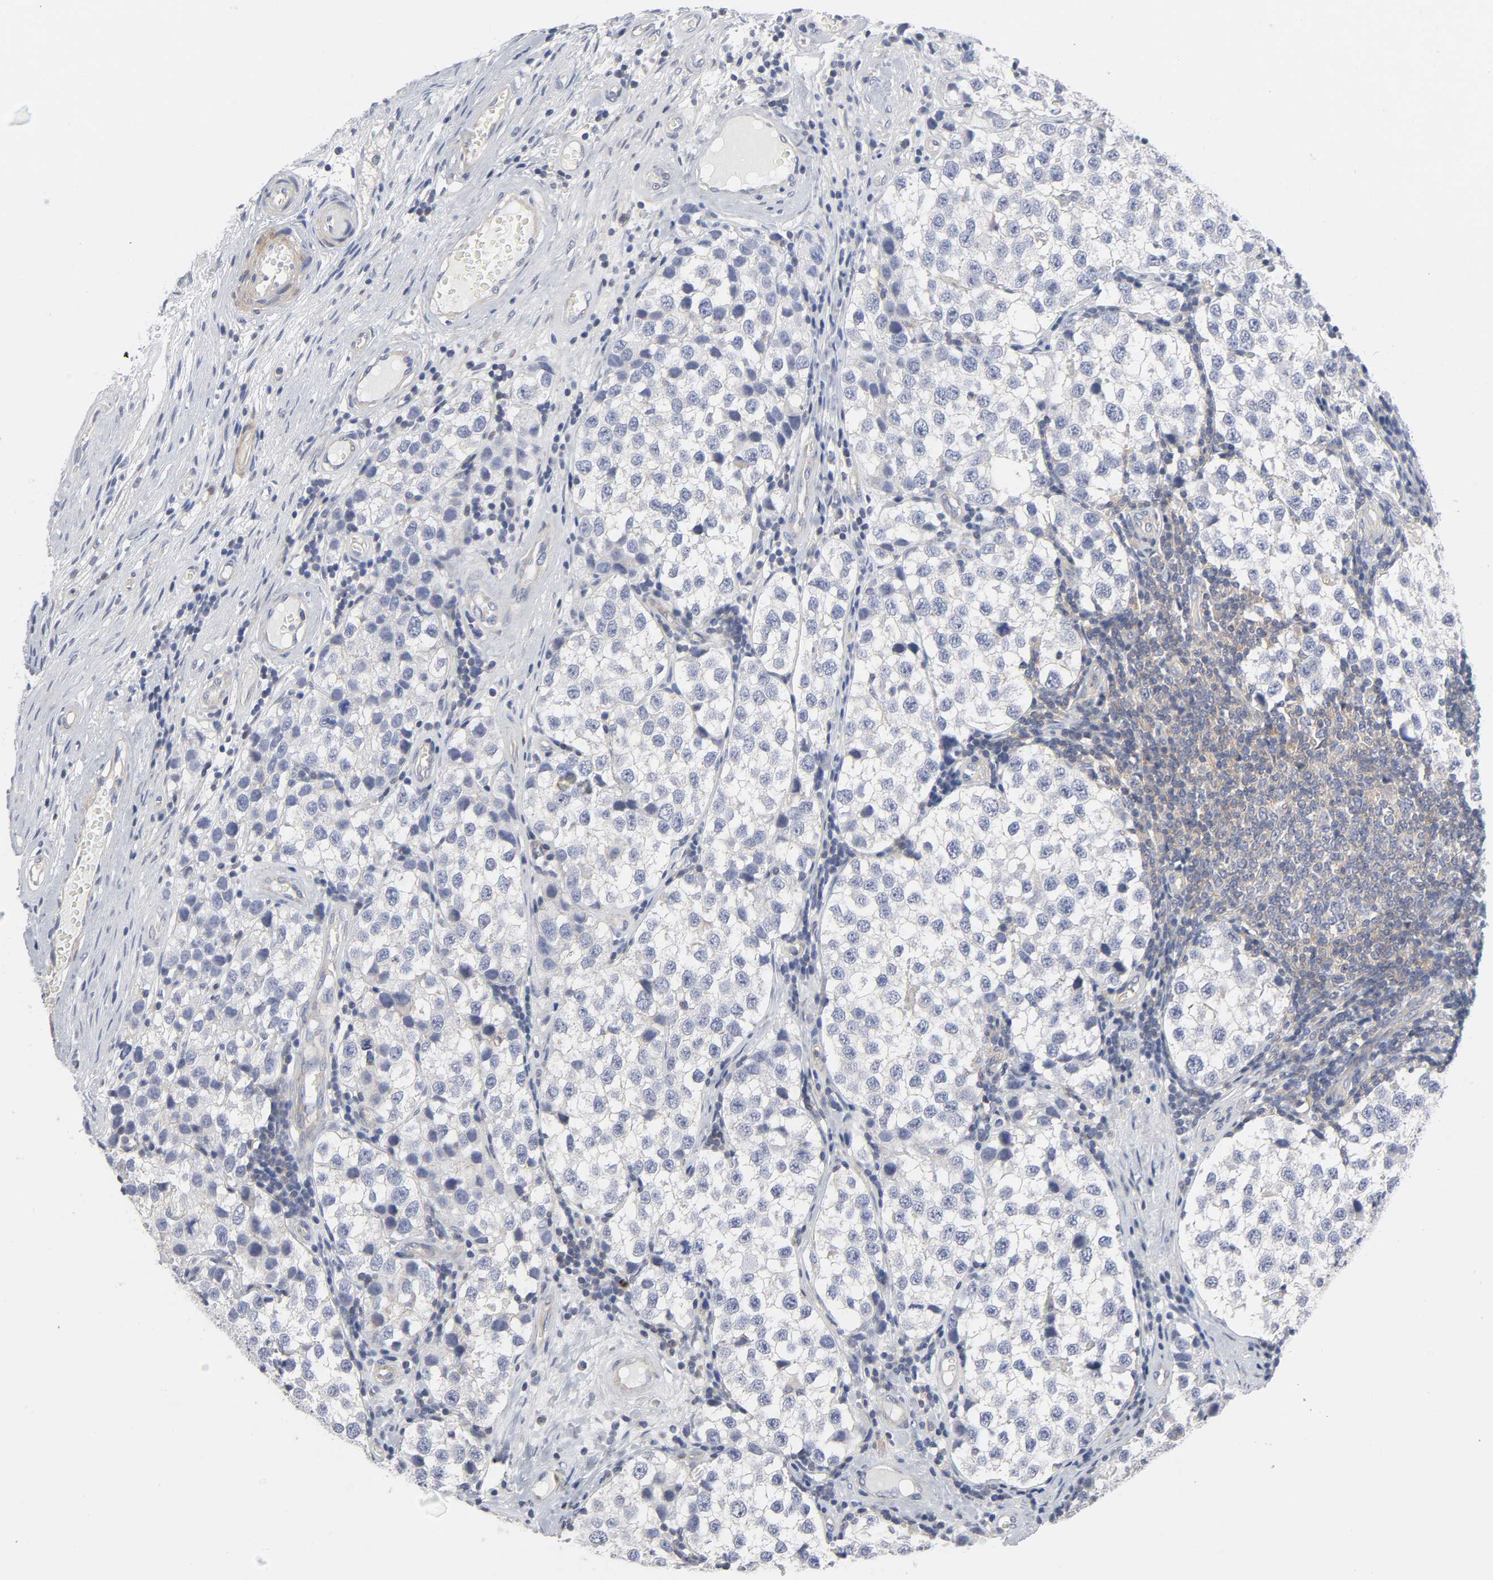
{"staining": {"intensity": "negative", "quantity": "none", "location": "none"}, "tissue": "testis cancer", "cell_type": "Tumor cells", "image_type": "cancer", "snomed": [{"axis": "morphology", "description": "Seminoma, NOS"}, {"axis": "topography", "description": "Testis"}], "caption": "DAB (3,3'-diaminobenzidine) immunohistochemical staining of human seminoma (testis) exhibits no significant positivity in tumor cells. (Immunohistochemistry (ihc), brightfield microscopy, high magnification).", "gene": "ROCK1", "patient": {"sex": "male", "age": 39}}